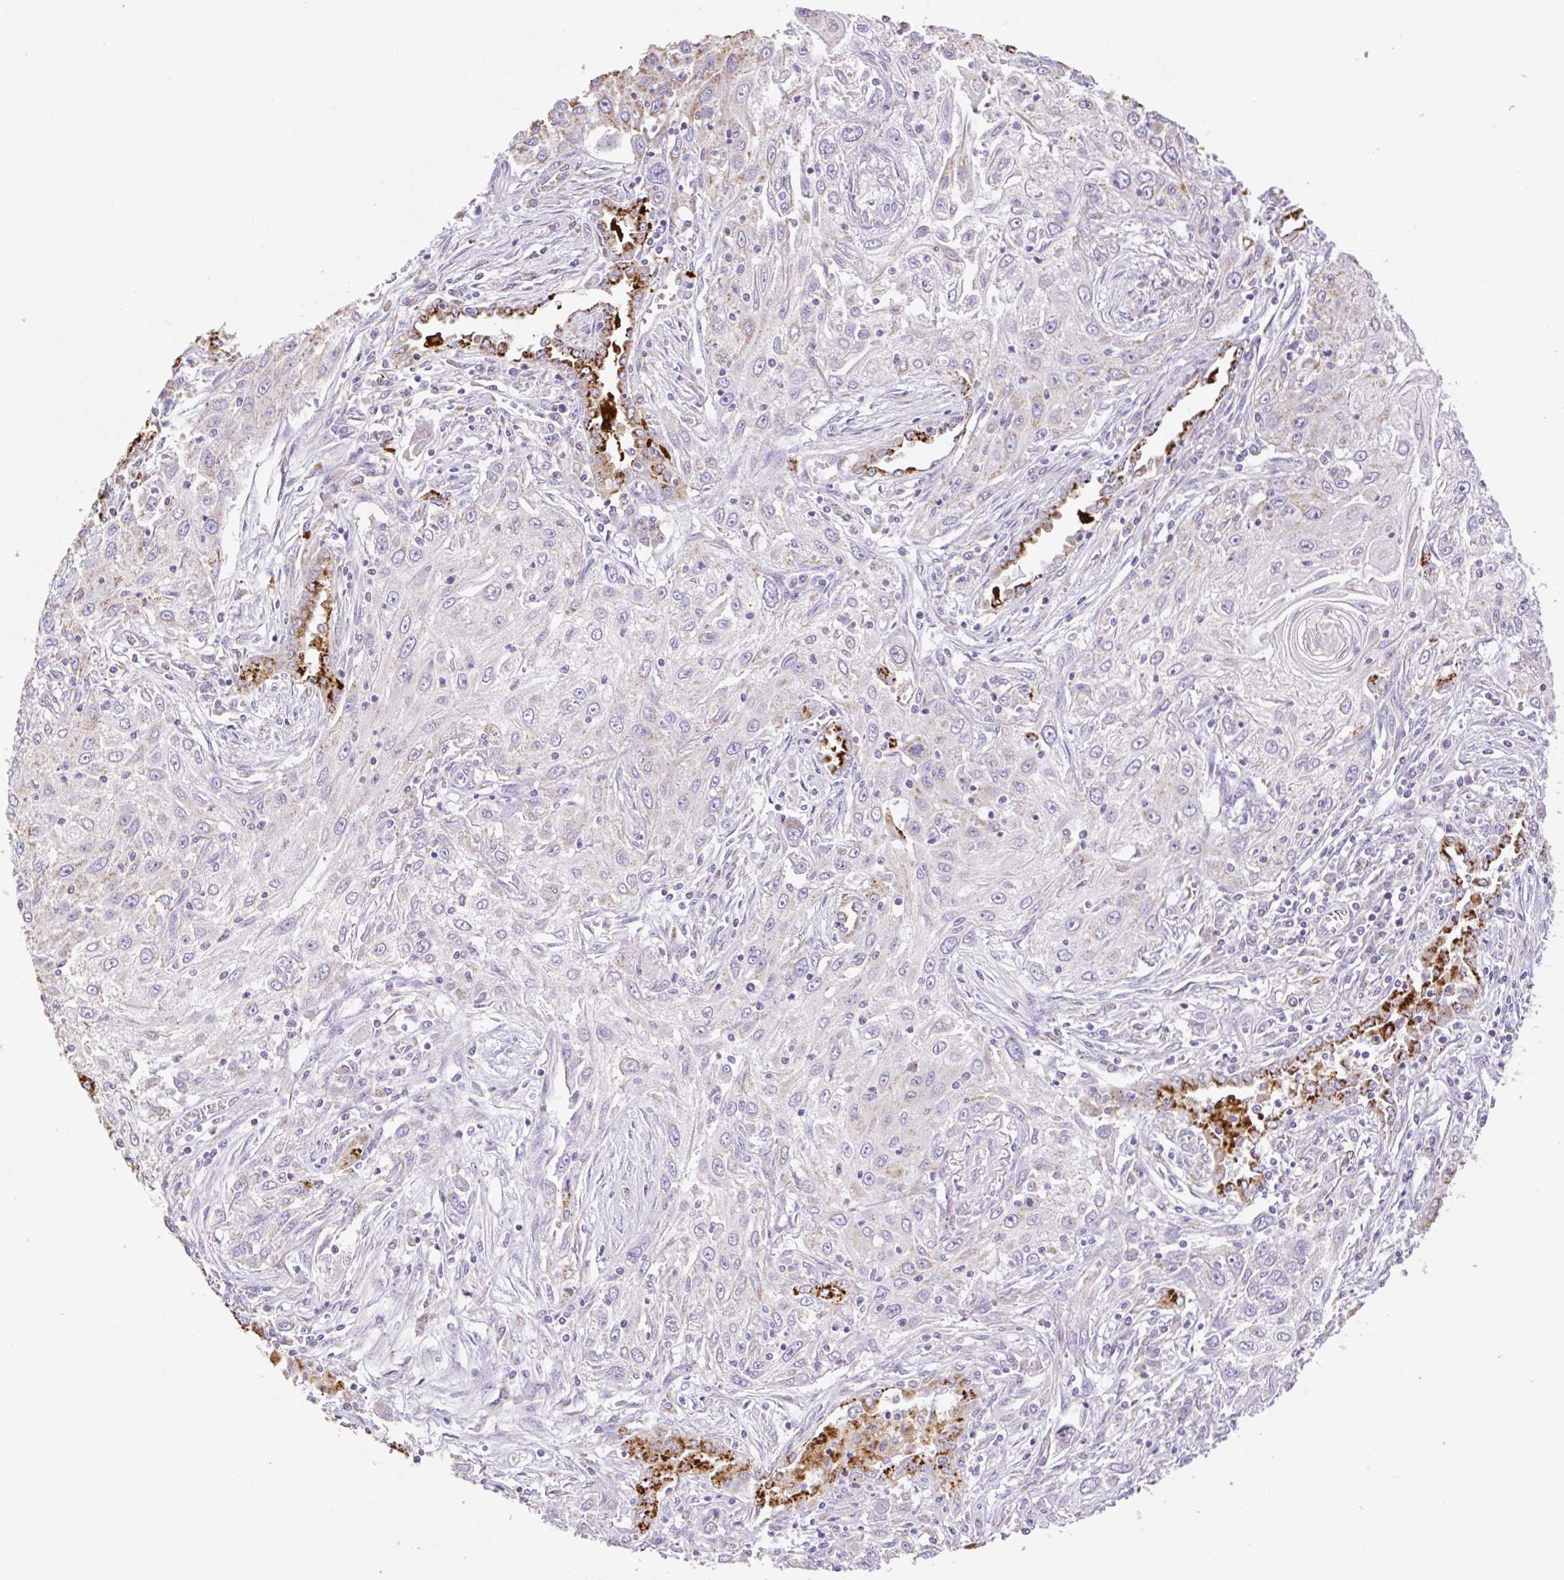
{"staining": {"intensity": "negative", "quantity": "none", "location": "none"}, "tissue": "lung cancer", "cell_type": "Tumor cells", "image_type": "cancer", "snomed": [{"axis": "morphology", "description": "Squamous cell carcinoma, NOS"}, {"axis": "topography", "description": "Lung"}], "caption": "Immunohistochemical staining of lung squamous cell carcinoma displays no significant staining in tumor cells.", "gene": "COPZ2", "patient": {"sex": "female", "age": 69}}